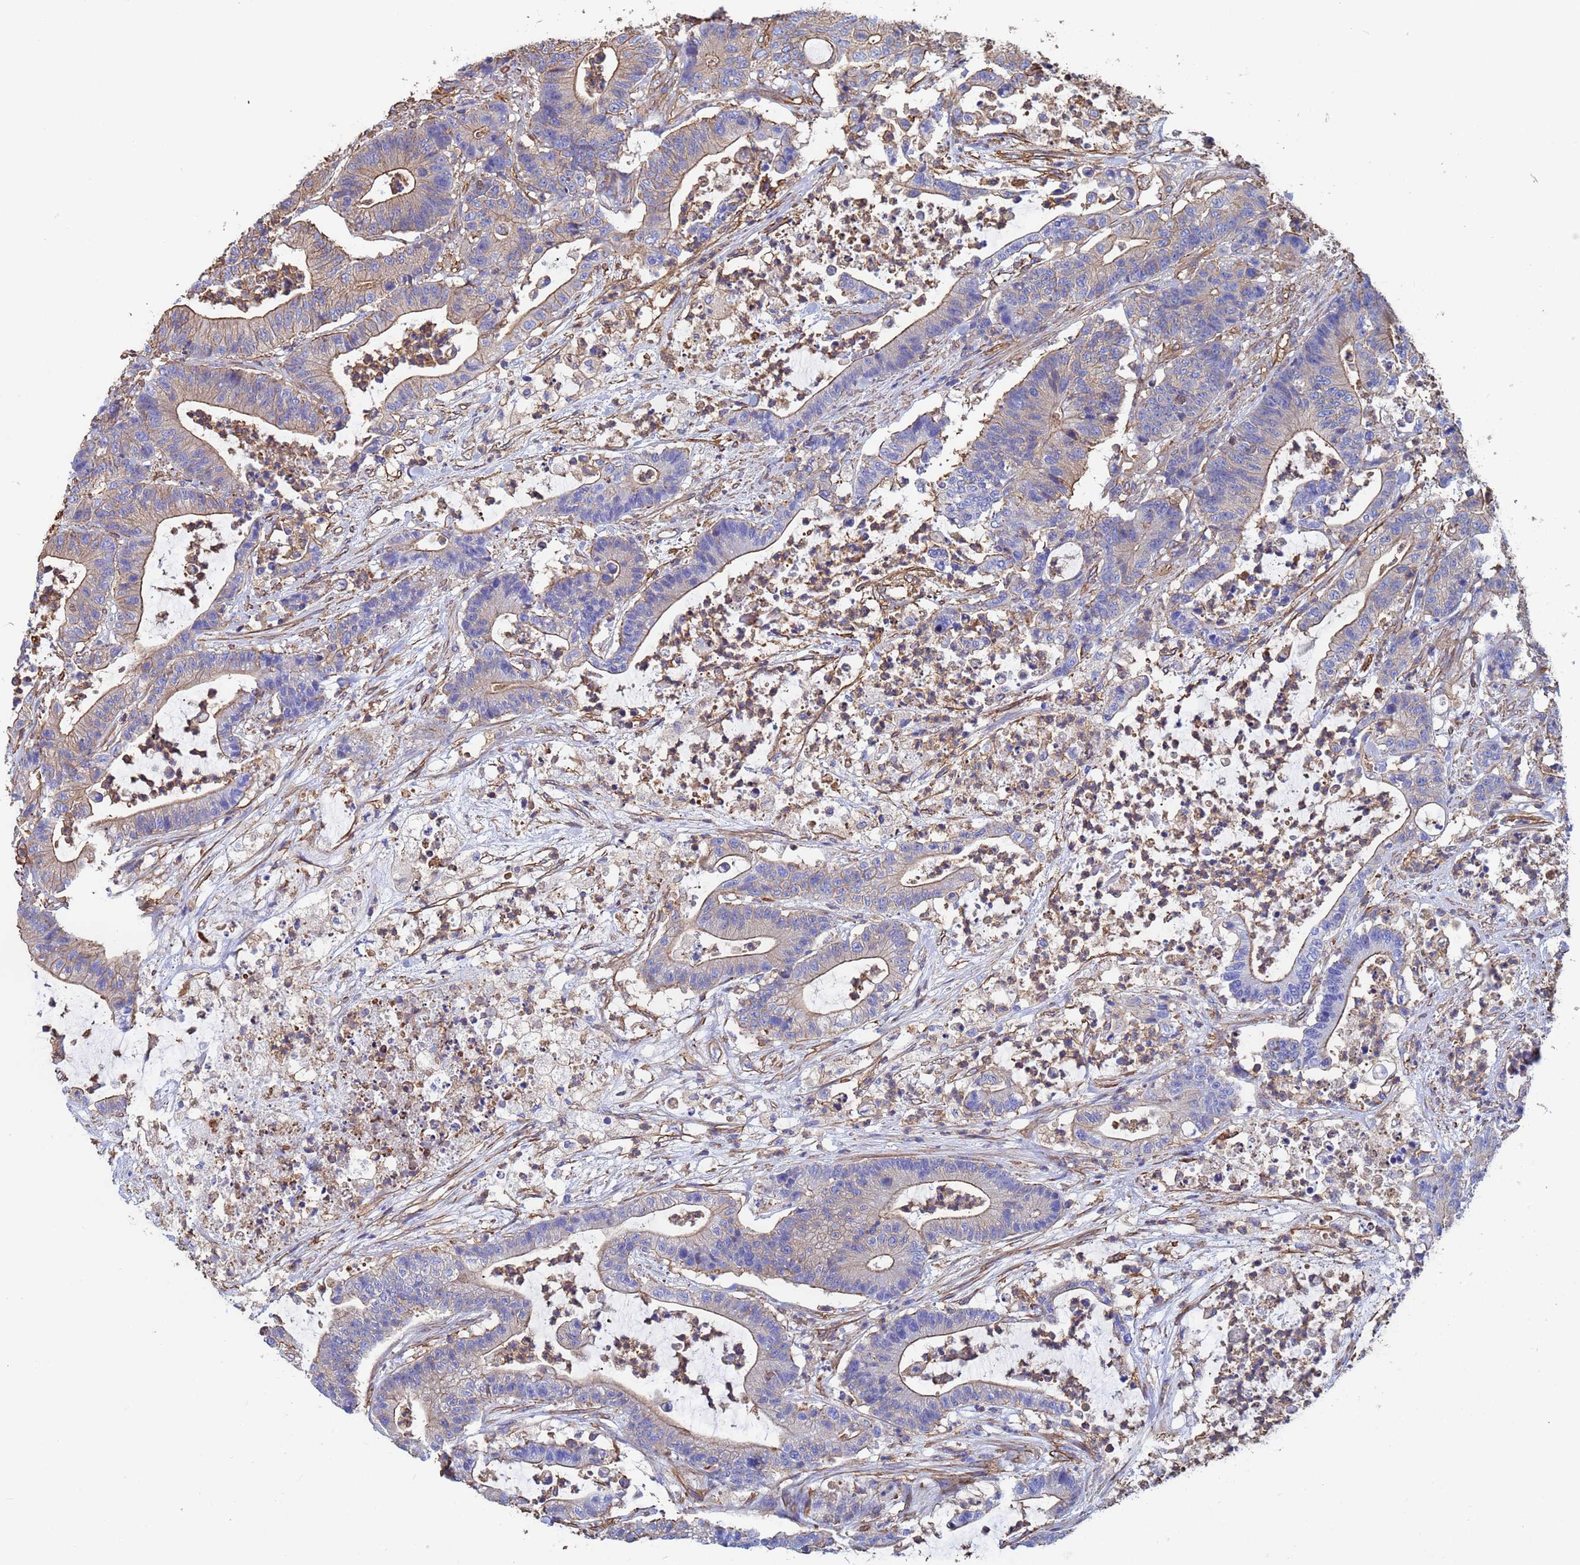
{"staining": {"intensity": "moderate", "quantity": "25%-75%", "location": "cytoplasmic/membranous"}, "tissue": "colorectal cancer", "cell_type": "Tumor cells", "image_type": "cancer", "snomed": [{"axis": "morphology", "description": "Adenocarcinoma, NOS"}, {"axis": "topography", "description": "Colon"}], "caption": "A high-resolution micrograph shows immunohistochemistry (IHC) staining of colorectal adenocarcinoma, which reveals moderate cytoplasmic/membranous expression in approximately 25%-75% of tumor cells. Using DAB (3,3'-diaminobenzidine) (brown) and hematoxylin (blue) stains, captured at high magnification using brightfield microscopy.", "gene": "MYL12A", "patient": {"sex": "female", "age": 84}}